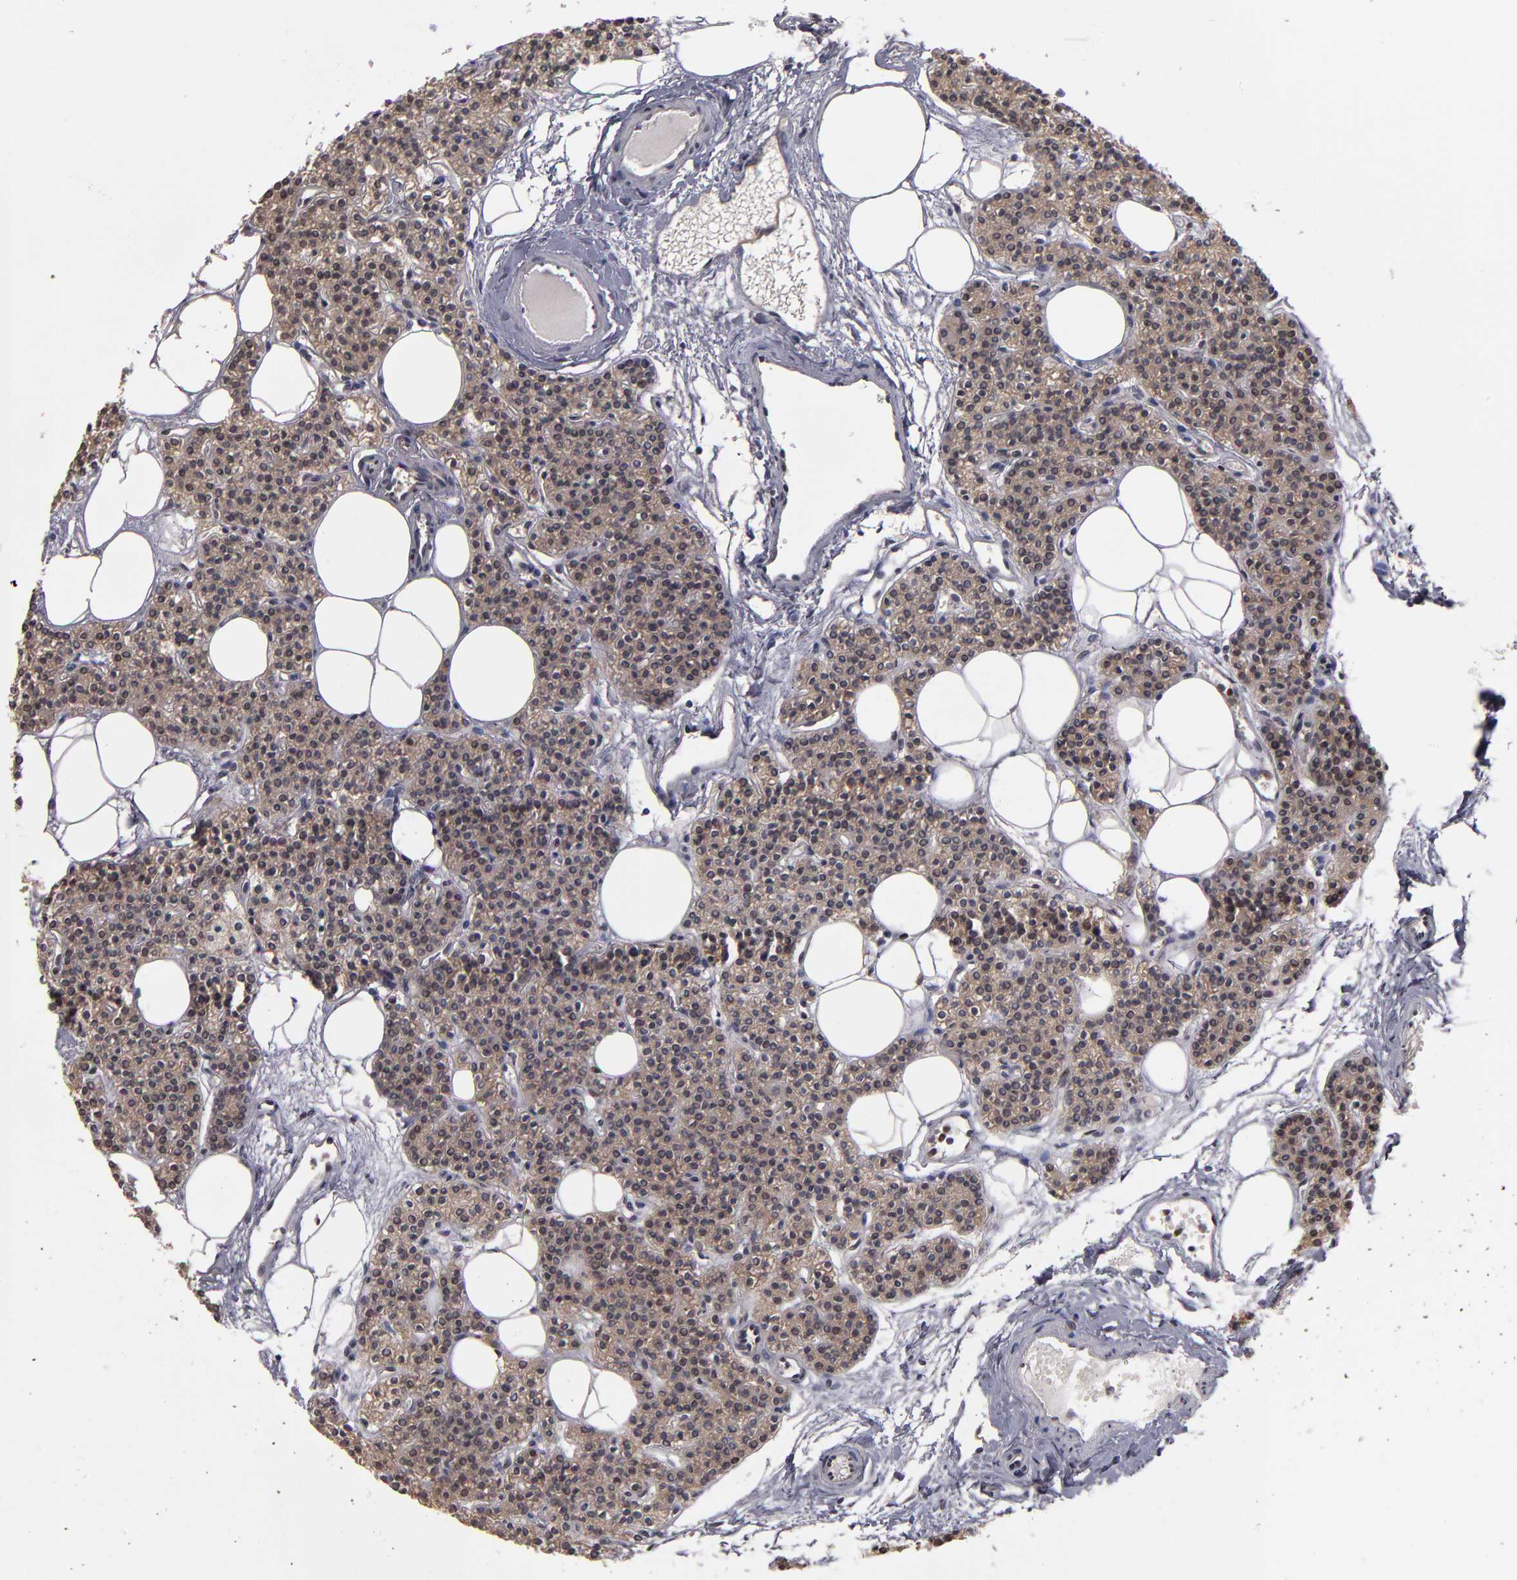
{"staining": {"intensity": "weak", "quantity": "25%-75%", "location": "nuclear"}, "tissue": "parathyroid gland", "cell_type": "Glandular cells", "image_type": "normal", "snomed": [{"axis": "morphology", "description": "Normal tissue, NOS"}, {"axis": "topography", "description": "Parathyroid gland"}], "caption": "Unremarkable parathyroid gland exhibits weak nuclear expression in approximately 25%-75% of glandular cells The staining was performed using DAB, with brown indicating positive protein expression. Nuclei are stained blue with hematoxylin..", "gene": "KDM6A", "patient": {"sex": "male", "age": 24}}